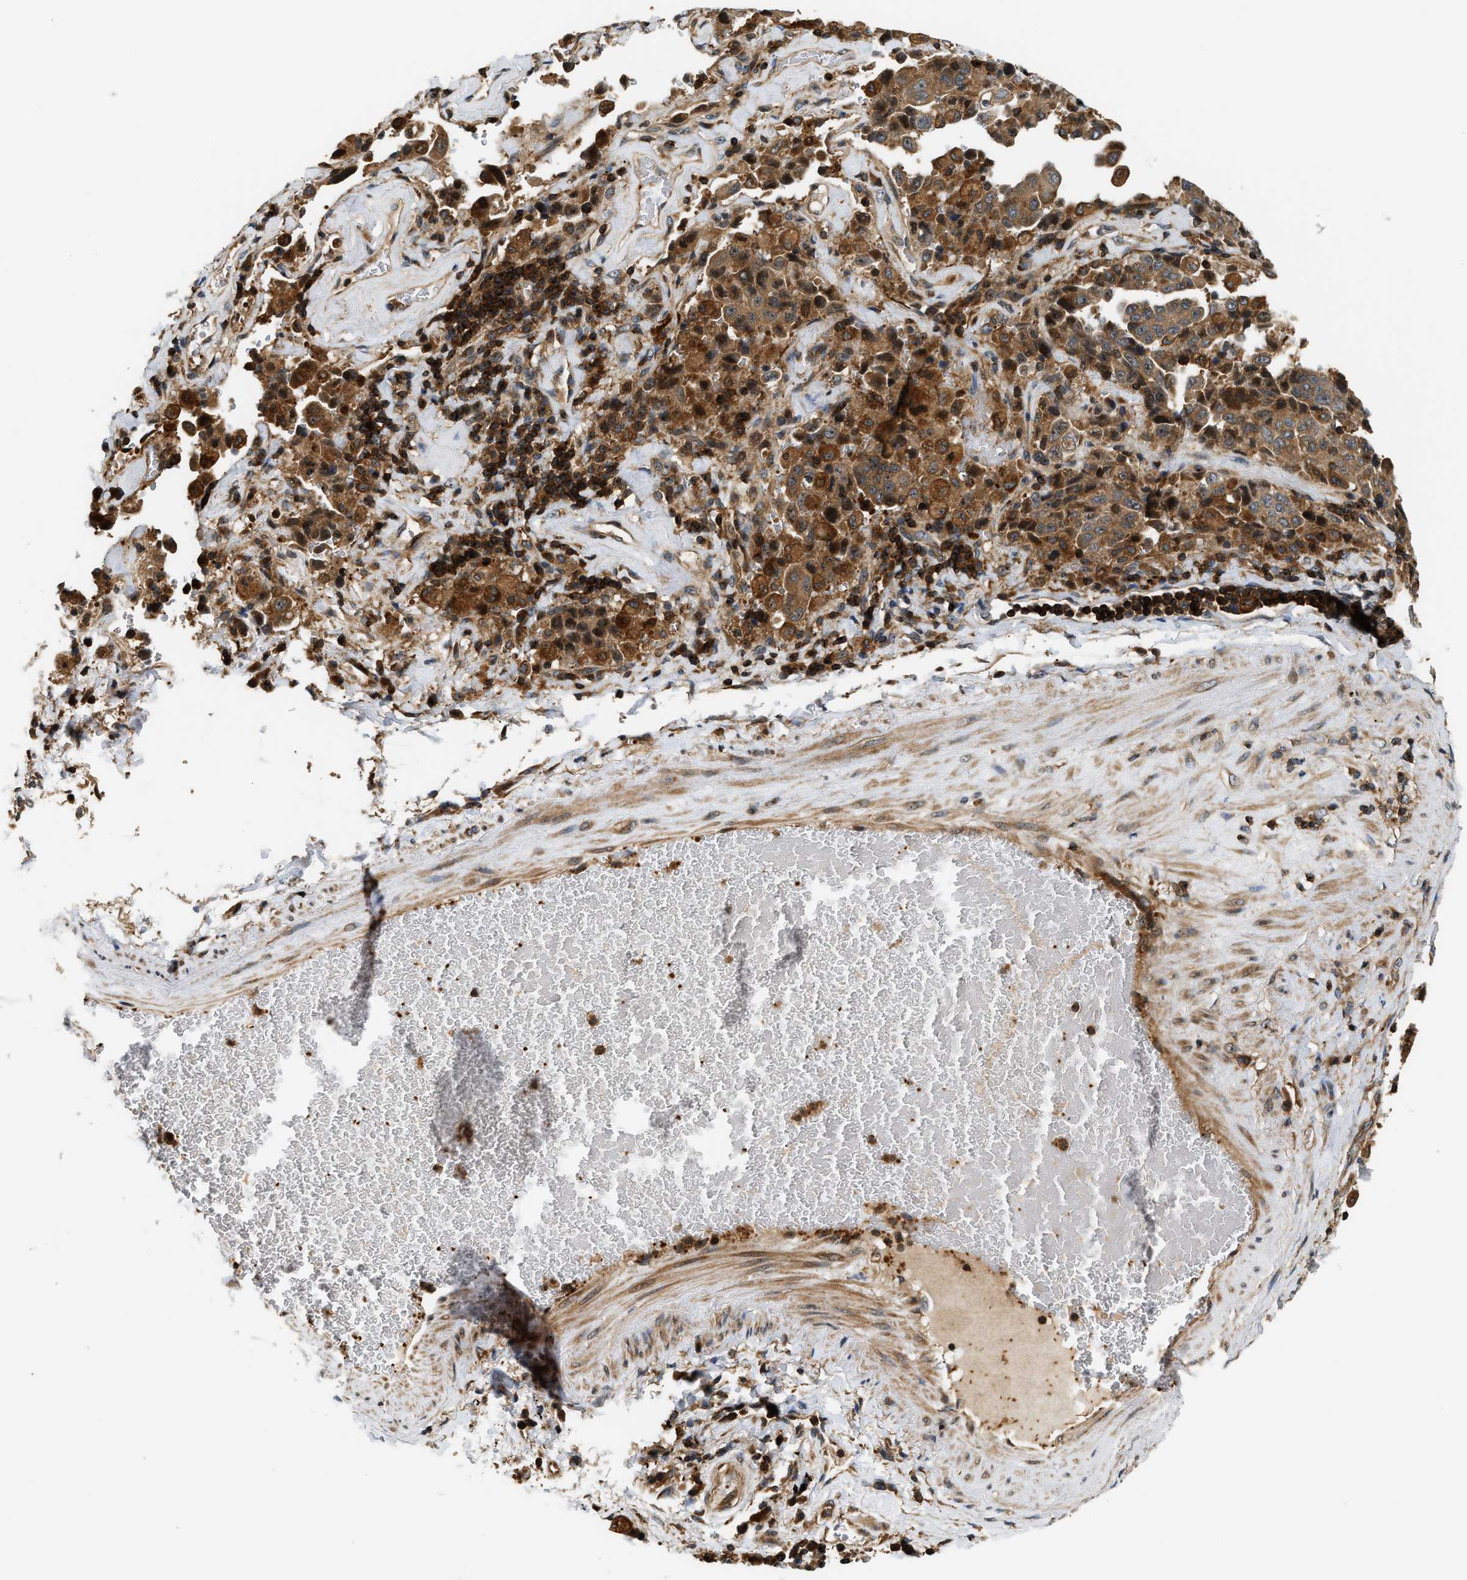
{"staining": {"intensity": "moderate", "quantity": ">75%", "location": "cytoplasmic/membranous"}, "tissue": "lung cancer", "cell_type": "Tumor cells", "image_type": "cancer", "snomed": [{"axis": "morphology", "description": "Adenocarcinoma, NOS"}, {"axis": "topography", "description": "Lung"}], "caption": "Lung cancer tissue exhibits moderate cytoplasmic/membranous expression in approximately >75% of tumor cells", "gene": "SNX5", "patient": {"sex": "female", "age": 51}}